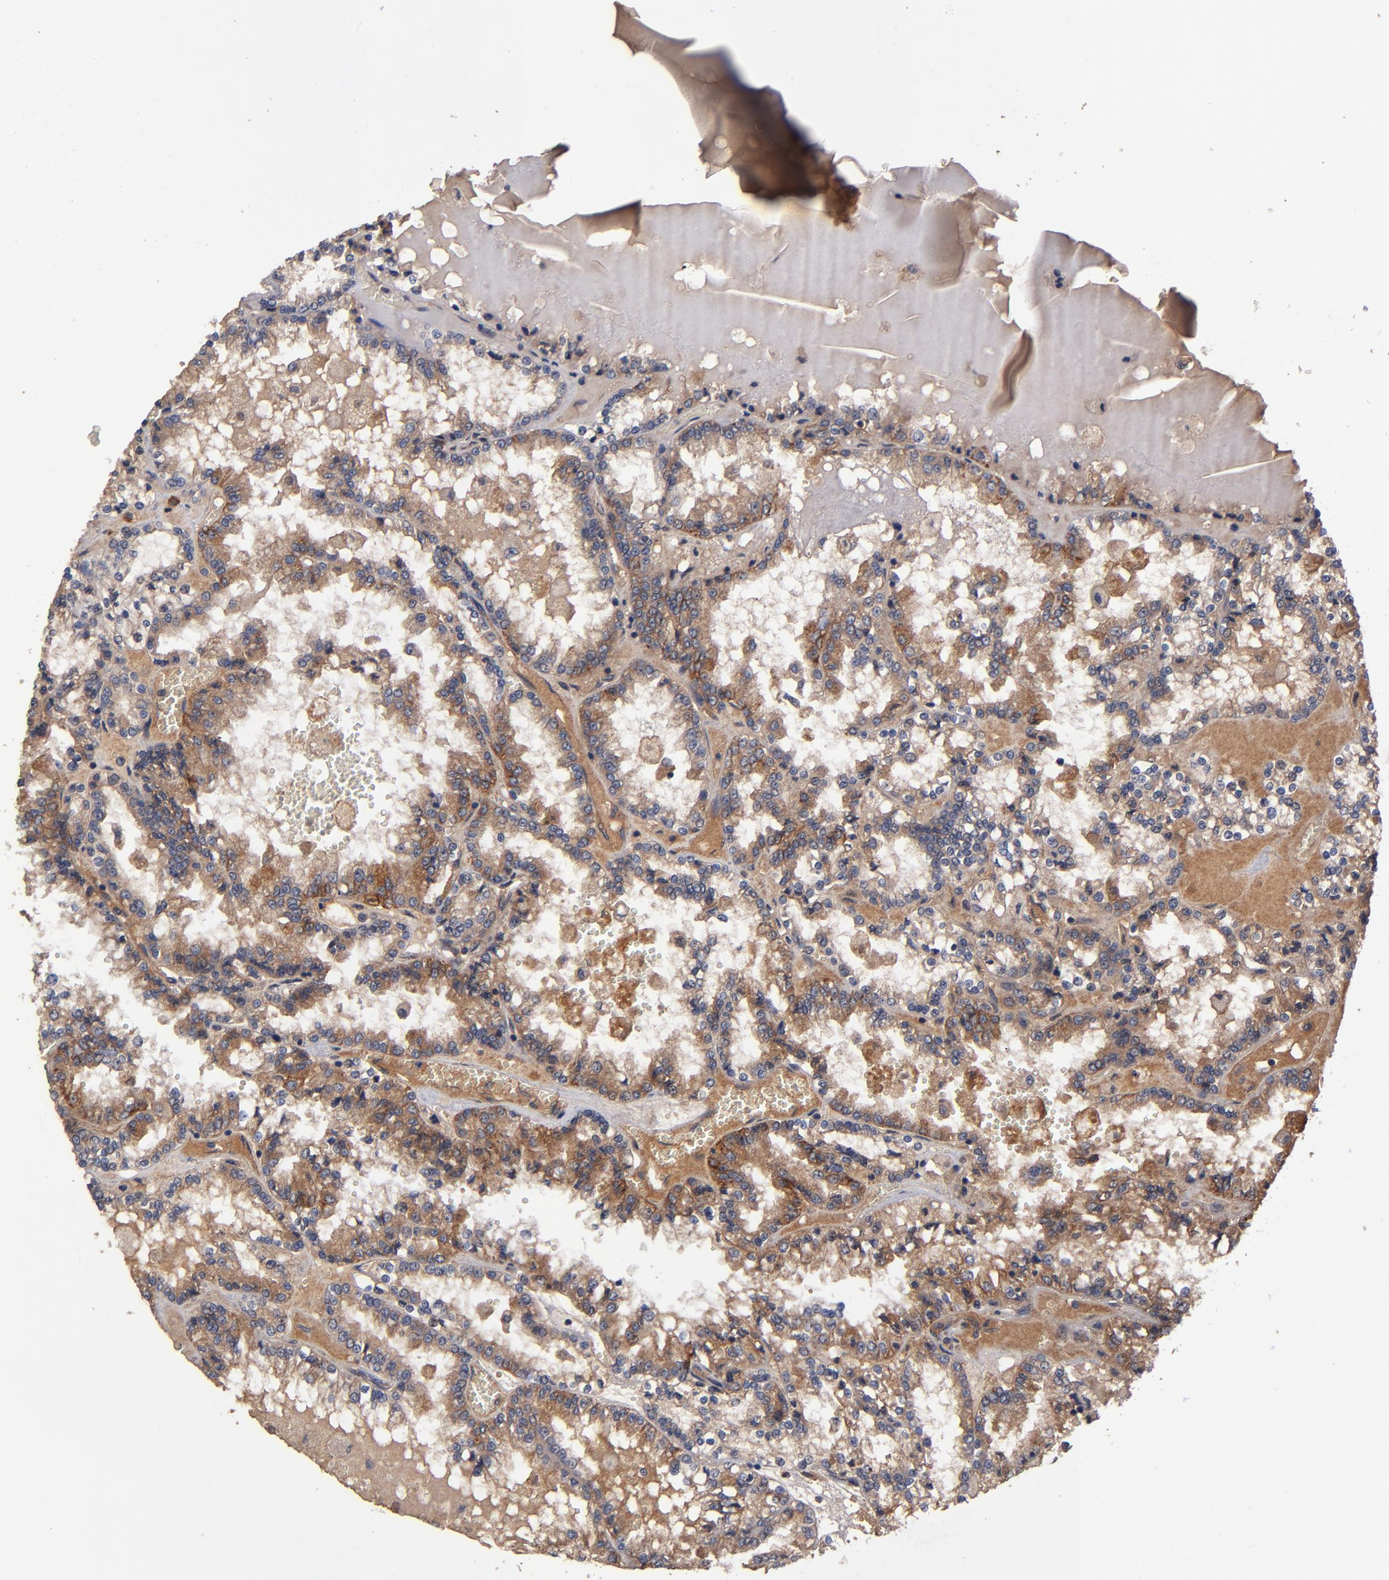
{"staining": {"intensity": "moderate", "quantity": ">75%", "location": "cytoplasmic/membranous"}, "tissue": "renal cancer", "cell_type": "Tumor cells", "image_type": "cancer", "snomed": [{"axis": "morphology", "description": "Adenocarcinoma, NOS"}, {"axis": "topography", "description": "Kidney"}], "caption": "Approximately >75% of tumor cells in human renal adenocarcinoma display moderate cytoplasmic/membranous protein expression as visualized by brown immunohistochemical staining.", "gene": "BDKRB1", "patient": {"sex": "female", "age": 56}}